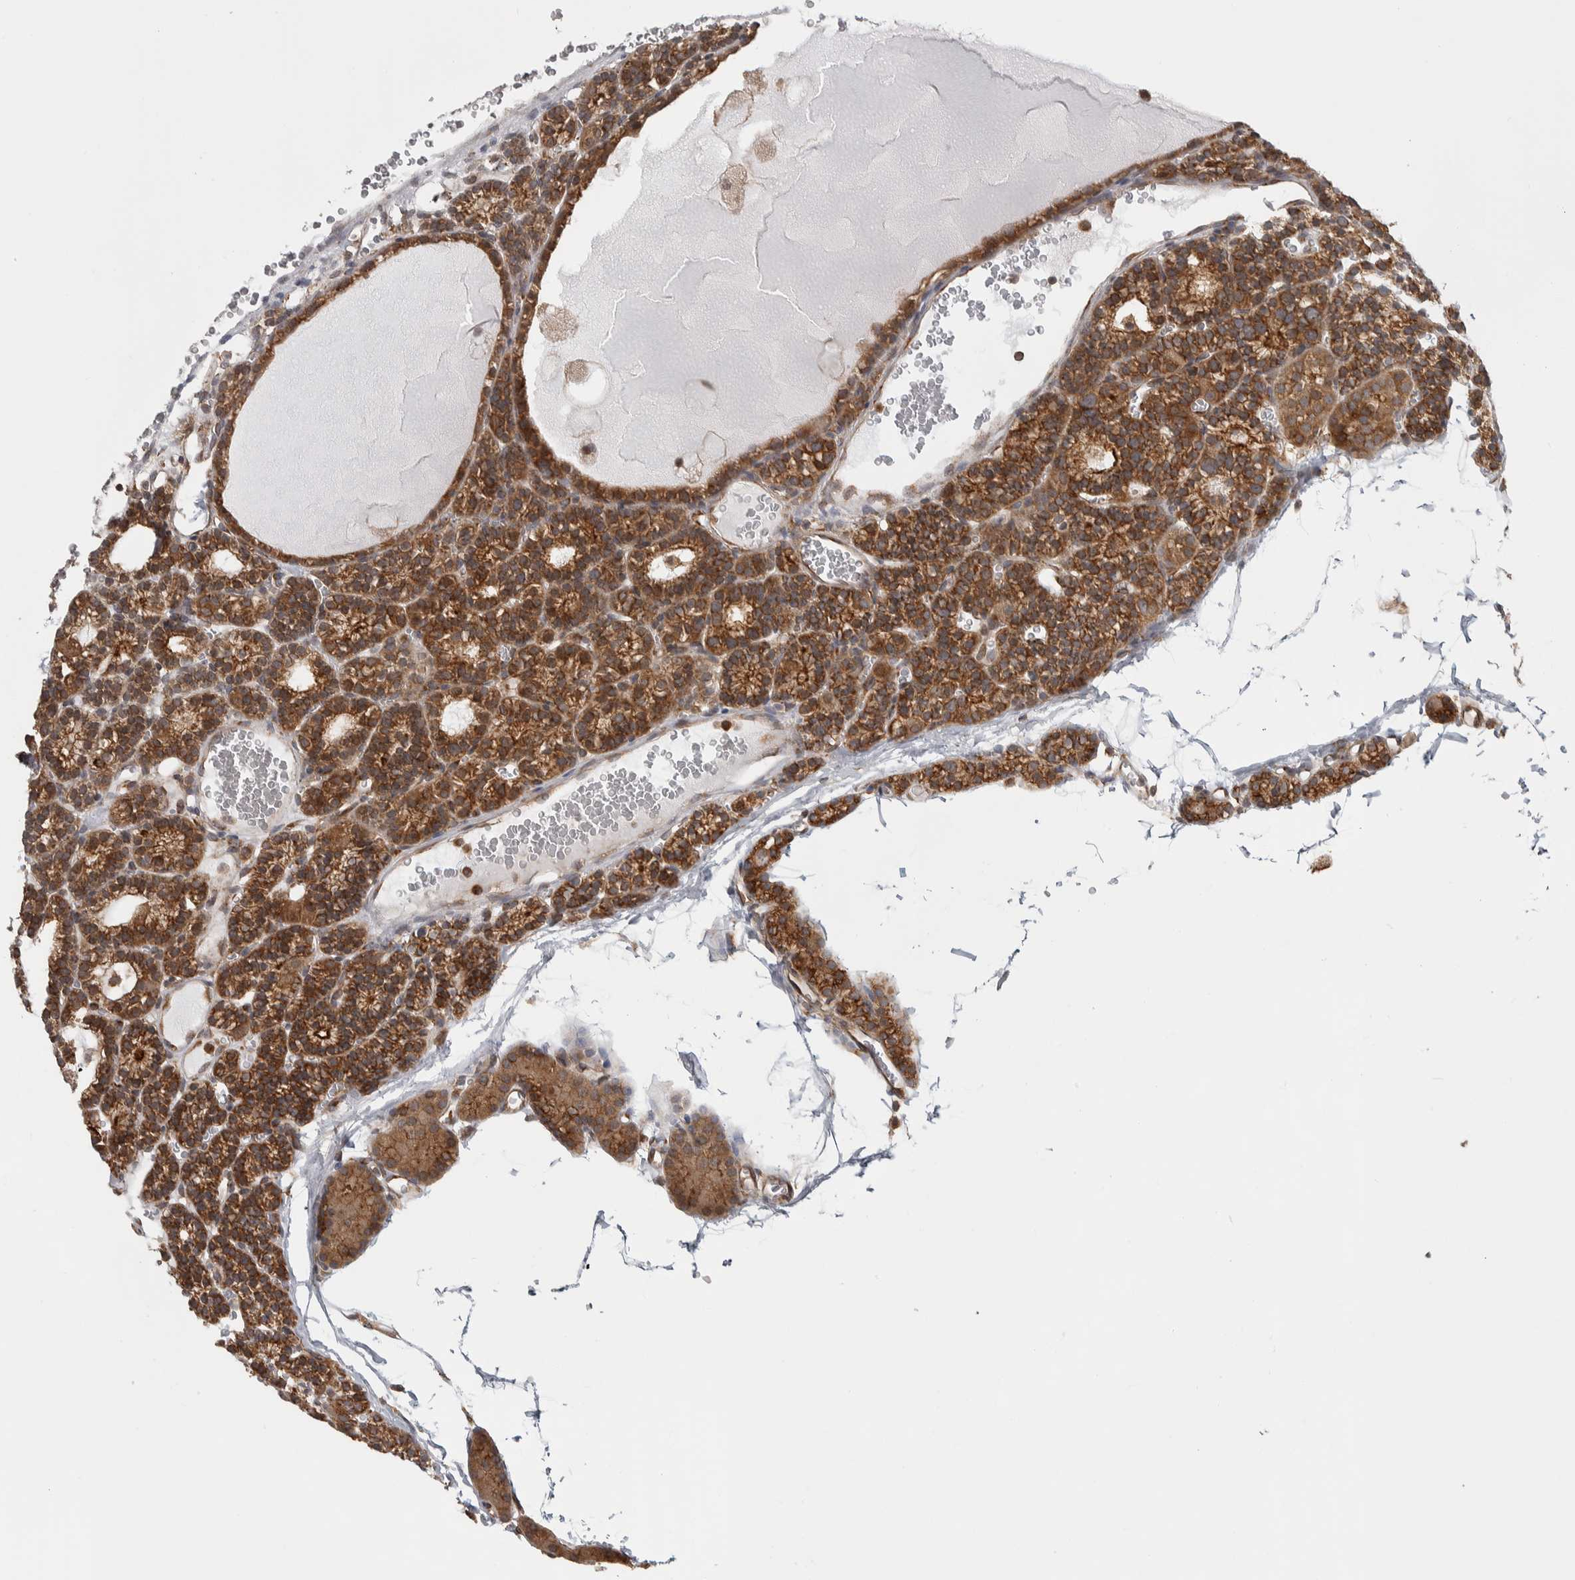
{"staining": {"intensity": "moderate", "quantity": ">75%", "location": "cytoplasmic/membranous"}, "tissue": "parathyroid gland", "cell_type": "Glandular cells", "image_type": "normal", "snomed": [{"axis": "morphology", "description": "Normal tissue, NOS"}, {"axis": "morphology", "description": "Adenoma, NOS"}, {"axis": "topography", "description": "Parathyroid gland"}], "caption": "Glandular cells display moderate cytoplasmic/membranous positivity in about >75% of cells in normal parathyroid gland.", "gene": "EIF3H", "patient": {"sex": "female", "age": 58}}